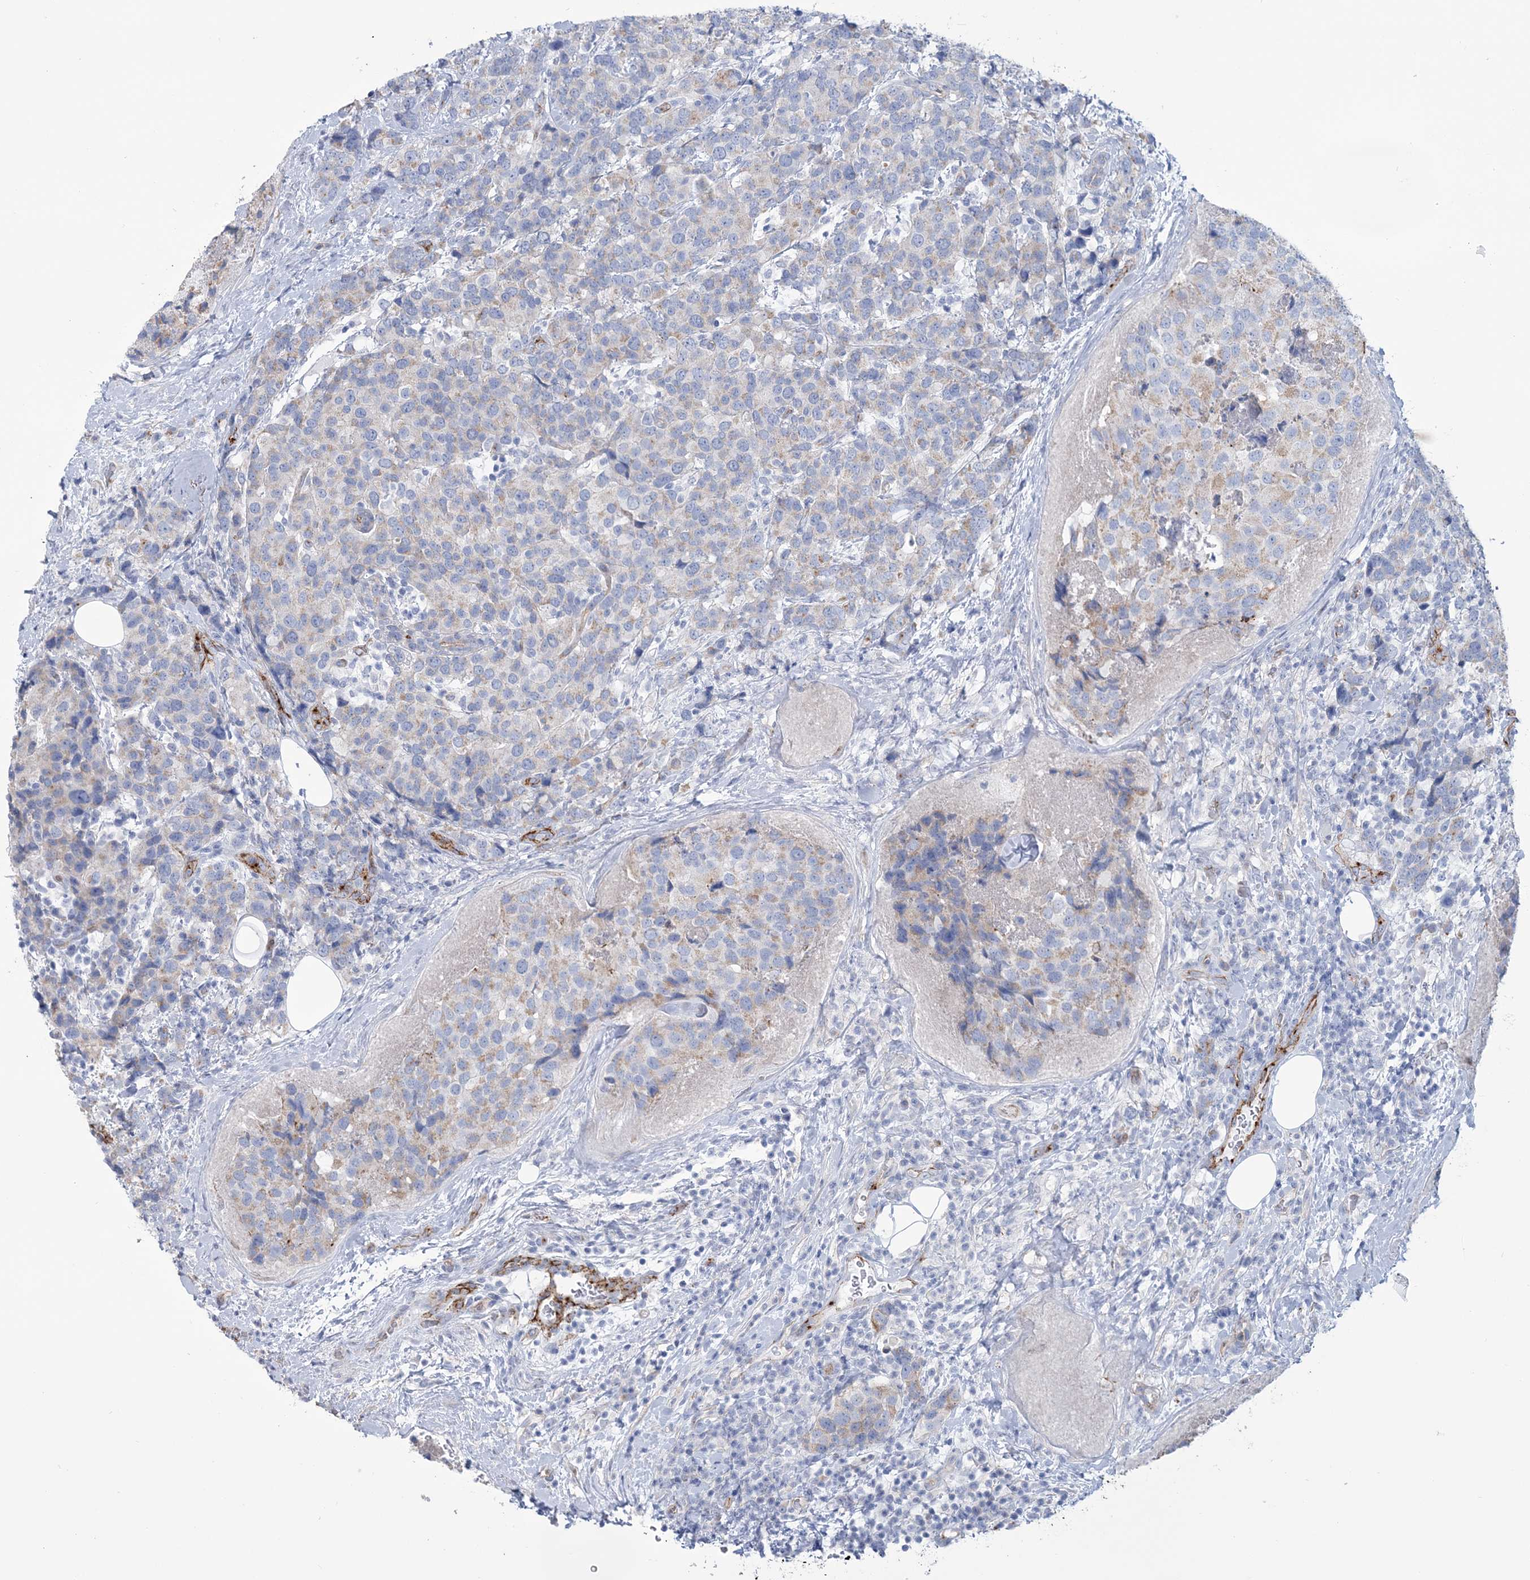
{"staining": {"intensity": "moderate", "quantity": "<25%", "location": "cytoplasmic/membranous"}, "tissue": "breast cancer", "cell_type": "Tumor cells", "image_type": "cancer", "snomed": [{"axis": "morphology", "description": "Lobular carcinoma"}, {"axis": "topography", "description": "Breast"}], "caption": "Lobular carcinoma (breast) was stained to show a protein in brown. There is low levels of moderate cytoplasmic/membranous expression in approximately <25% of tumor cells. (Brightfield microscopy of DAB IHC at high magnification).", "gene": "RAB11FIP5", "patient": {"sex": "female", "age": 59}}